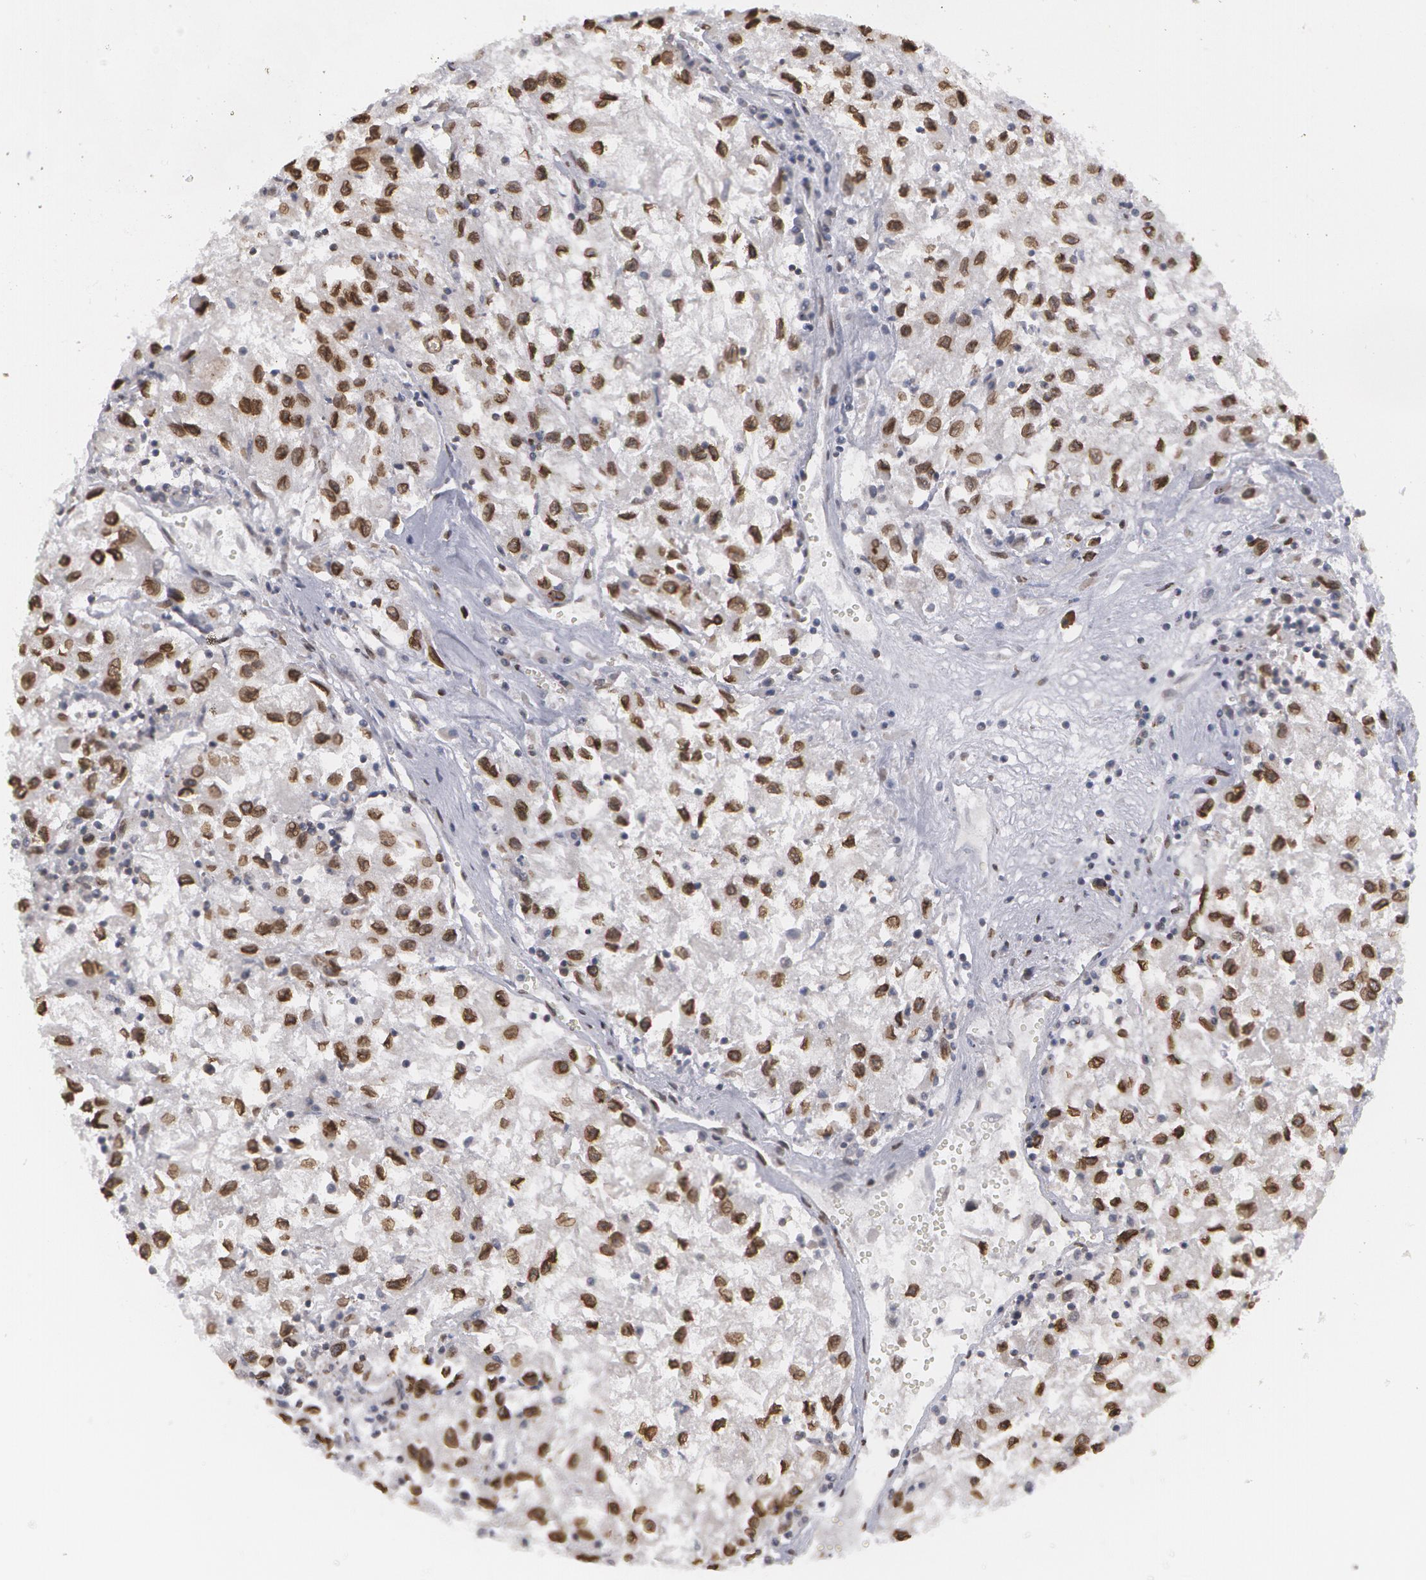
{"staining": {"intensity": "moderate", "quantity": ">75%", "location": "nuclear"}, "tissue": "renal cancer", "cell_type": "Tumor cells", "image_type": "cancer", "snomed": [{"axis": "morphology", "description": "Adenocarcinoma, NOS"}, {"axis": "topography", "description": "Kidney"}], "caption": "Adenocarcinoma (renal) tissue displays moderate nuclear positivity in about >75% of tumor cells", "gene": "EMD", "patient": {"sex": "male", "age": 59}}